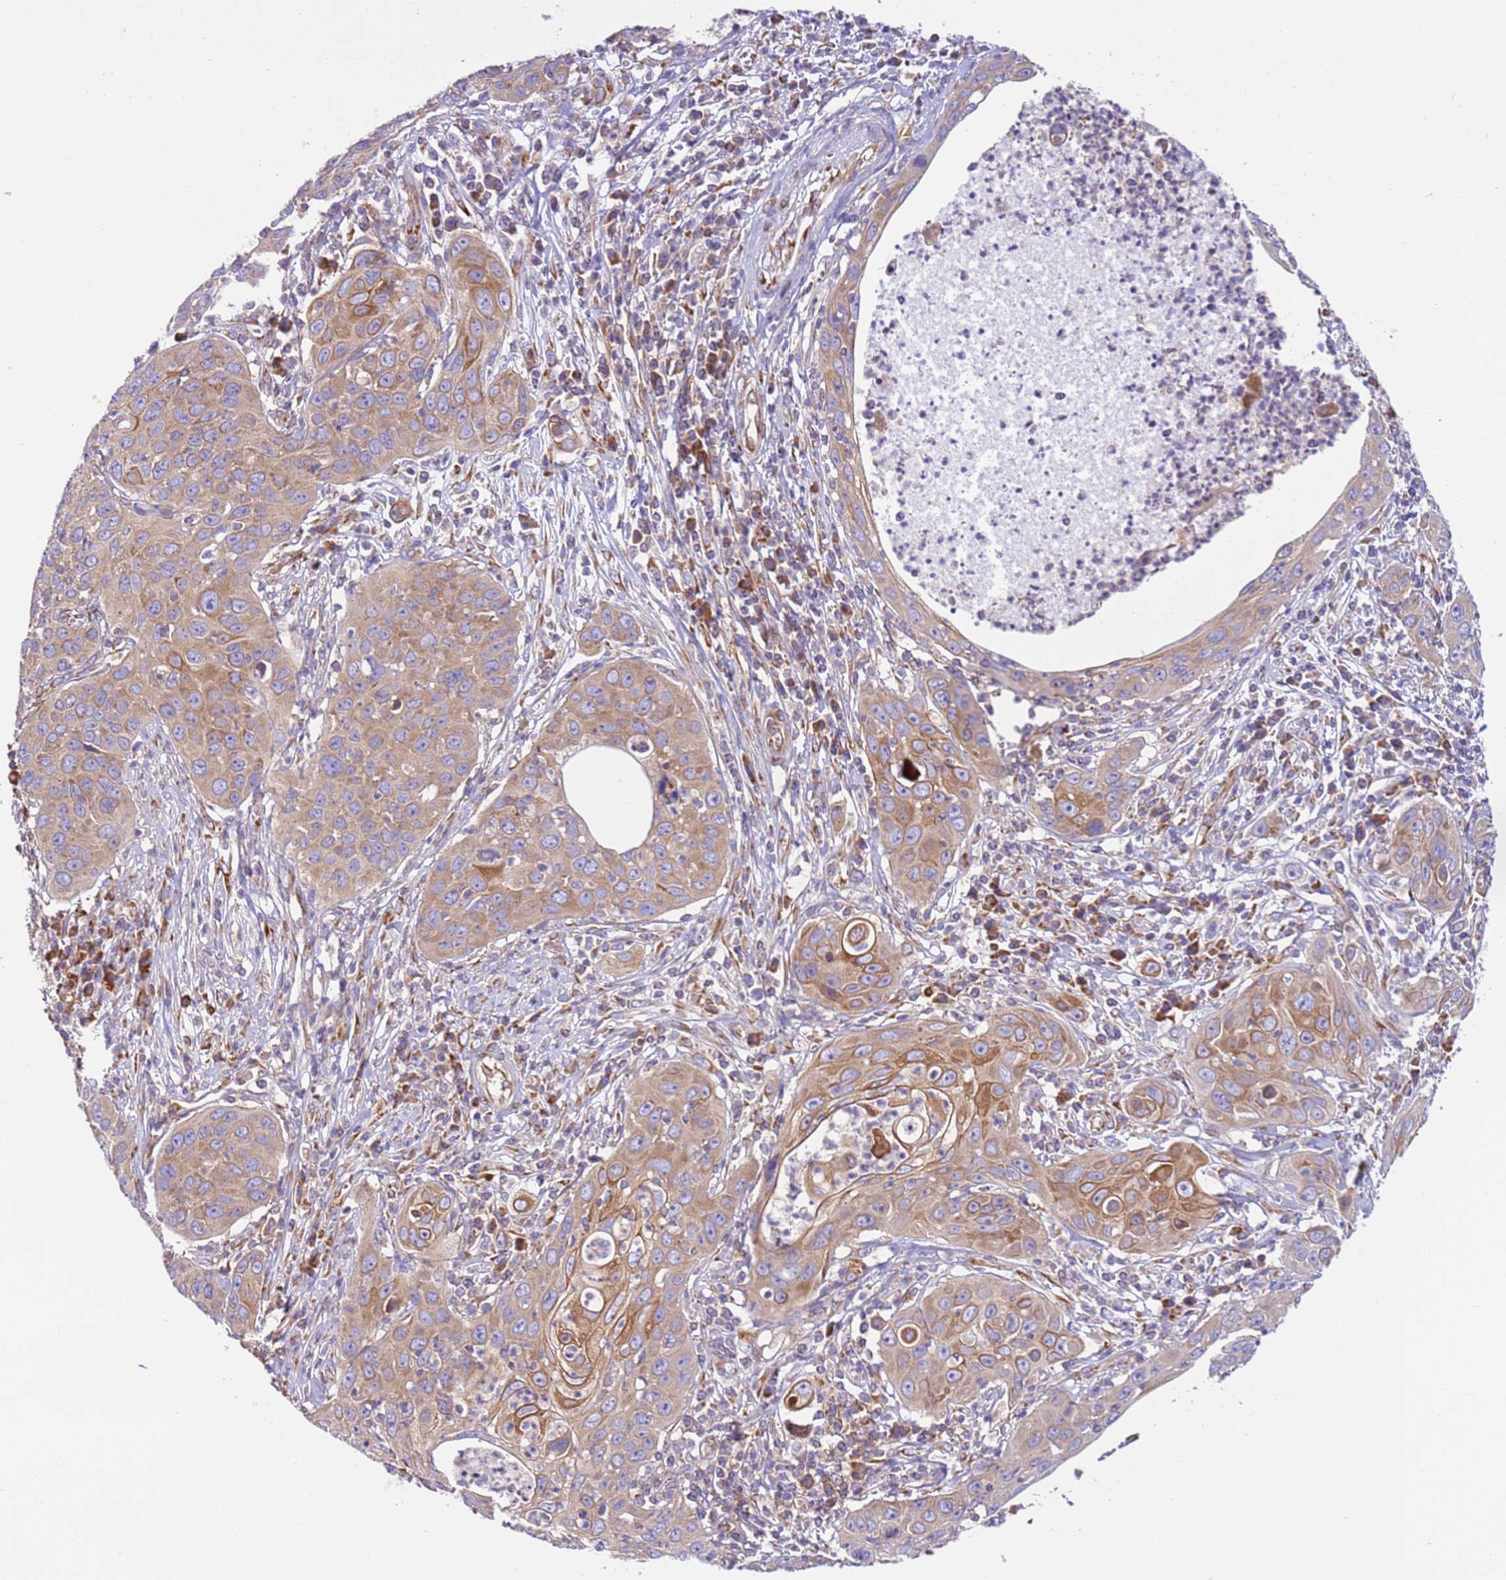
{"staining": {"intensity": "moderate", "quantity": ">75%", "location": "cytoplasmic/membranous"}, "tissue": "cervical cancer", "cell_type": "Tumor cells", "image_type": "cancer", "snomed": [{"axis": "morphology", "description": "Squamous cell carcinoma, NOS"}, {"axis": "topography", "description": "Cervix"}], "caption": "Tumor cells exhibit medium levels of moderate cytoplasmic/membranous expression in approximately >75% of cells in cervical cancer (squamous cell carcinoma). The staining was performed using DAB (3,3'-diaminobenzidine) to visualize the protein expression in brown, while the nuclei were stained in blue with hematoxylin (Magnification: 20x).", "gene": "VARS1", "patient": {"sex": "female", "age": 36}}